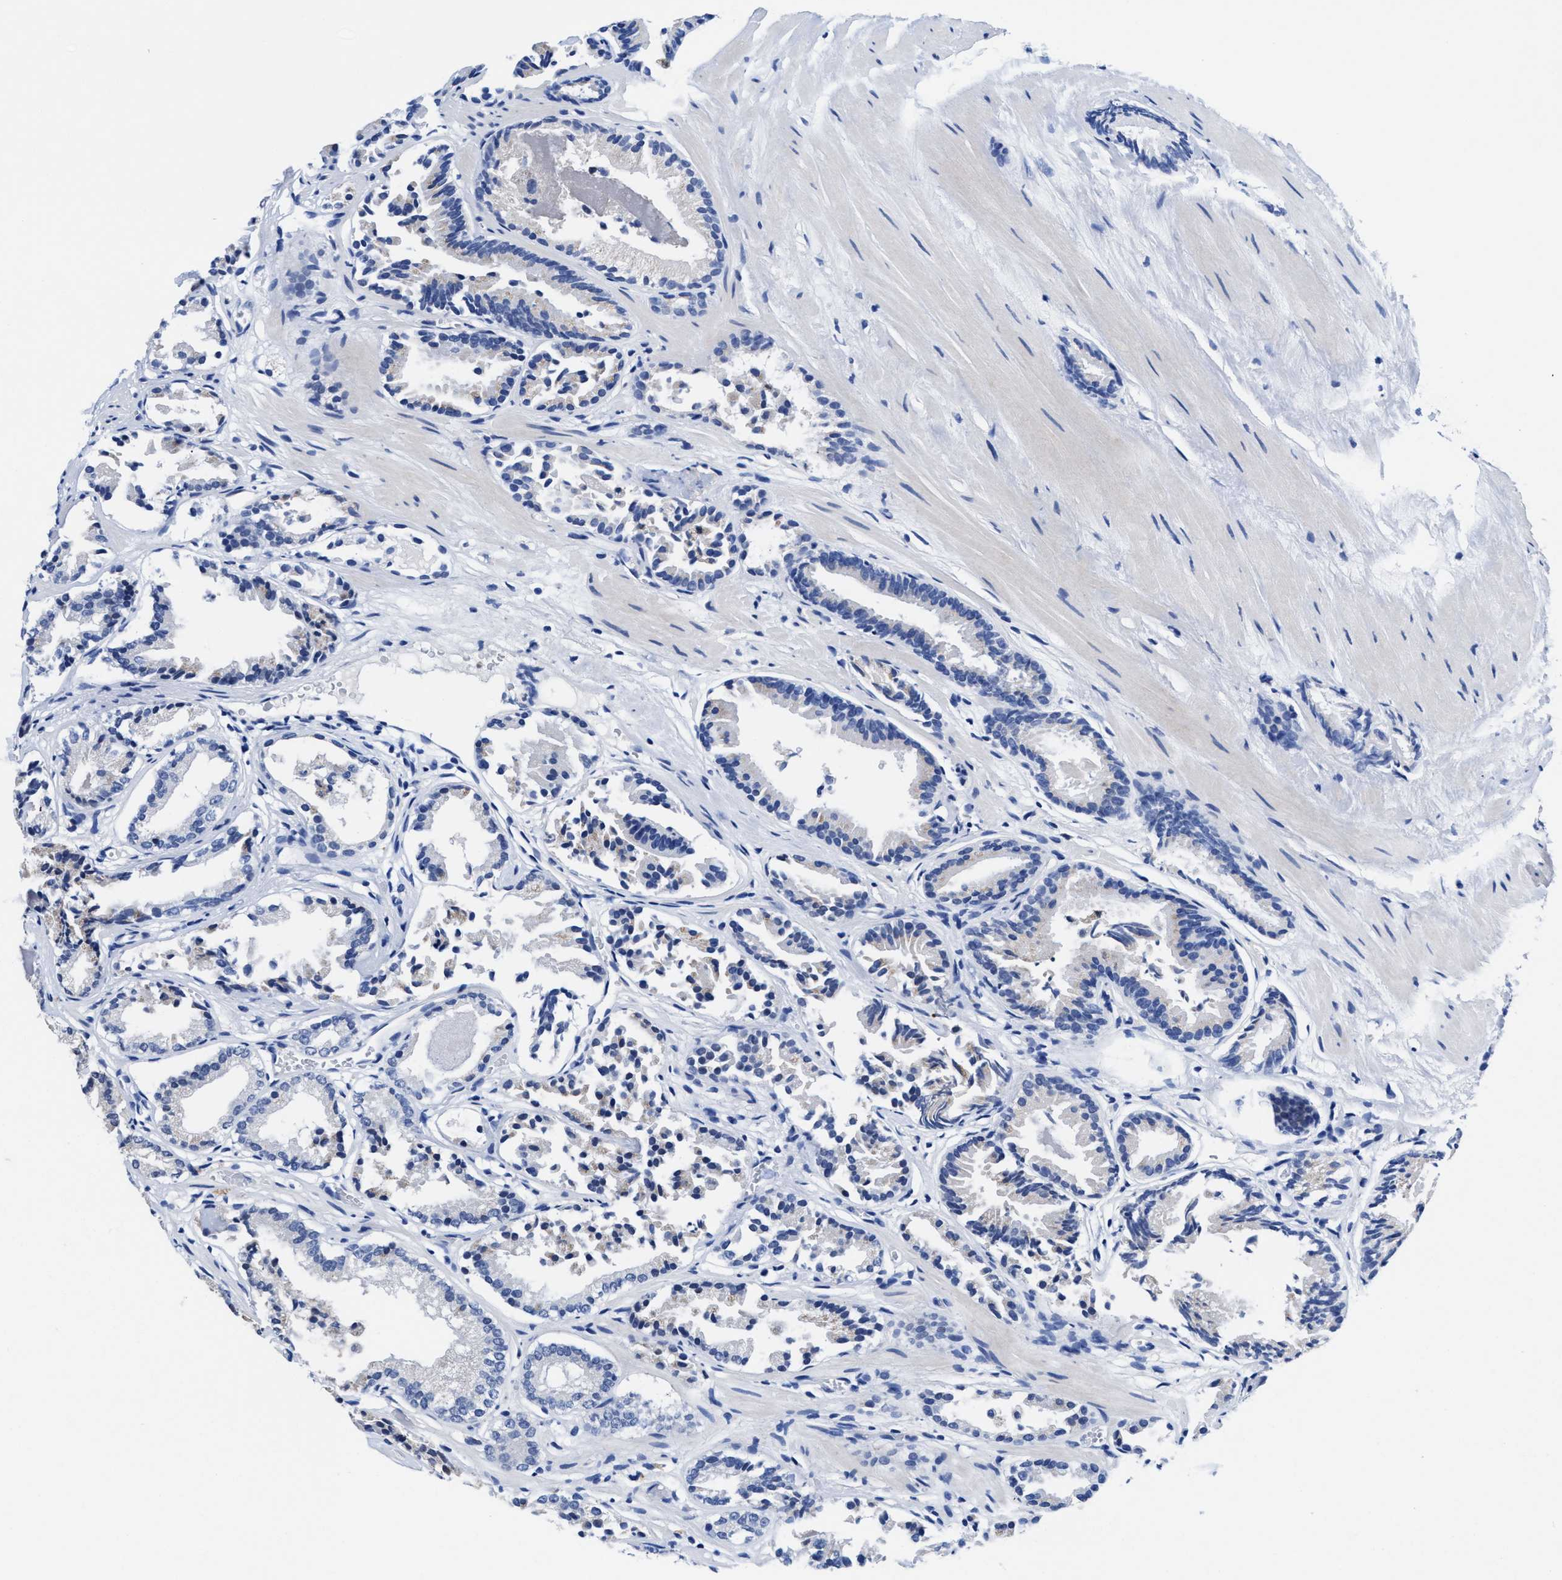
{"staining": {"intensity": "negative", "quantity": "none", "location": "none"}, "tissue": "prostate cancer", "cell_type": "Tumor cells", "image_type": "cancer", "snomed": [{"axis": "morphology", "description": "Adenocarcinoma, Low grade"}, {"axis": "topography", "description": "Prostate"}], "caption": "IHC of human prostate cancer shows no expression in tumor cells. (DAB (3,3'-diaminobenzidine) immunohistochemistry with hematoxylin counter stain).", "gene": "ACLY", "patient": {"sex": "male", "age": 51}}